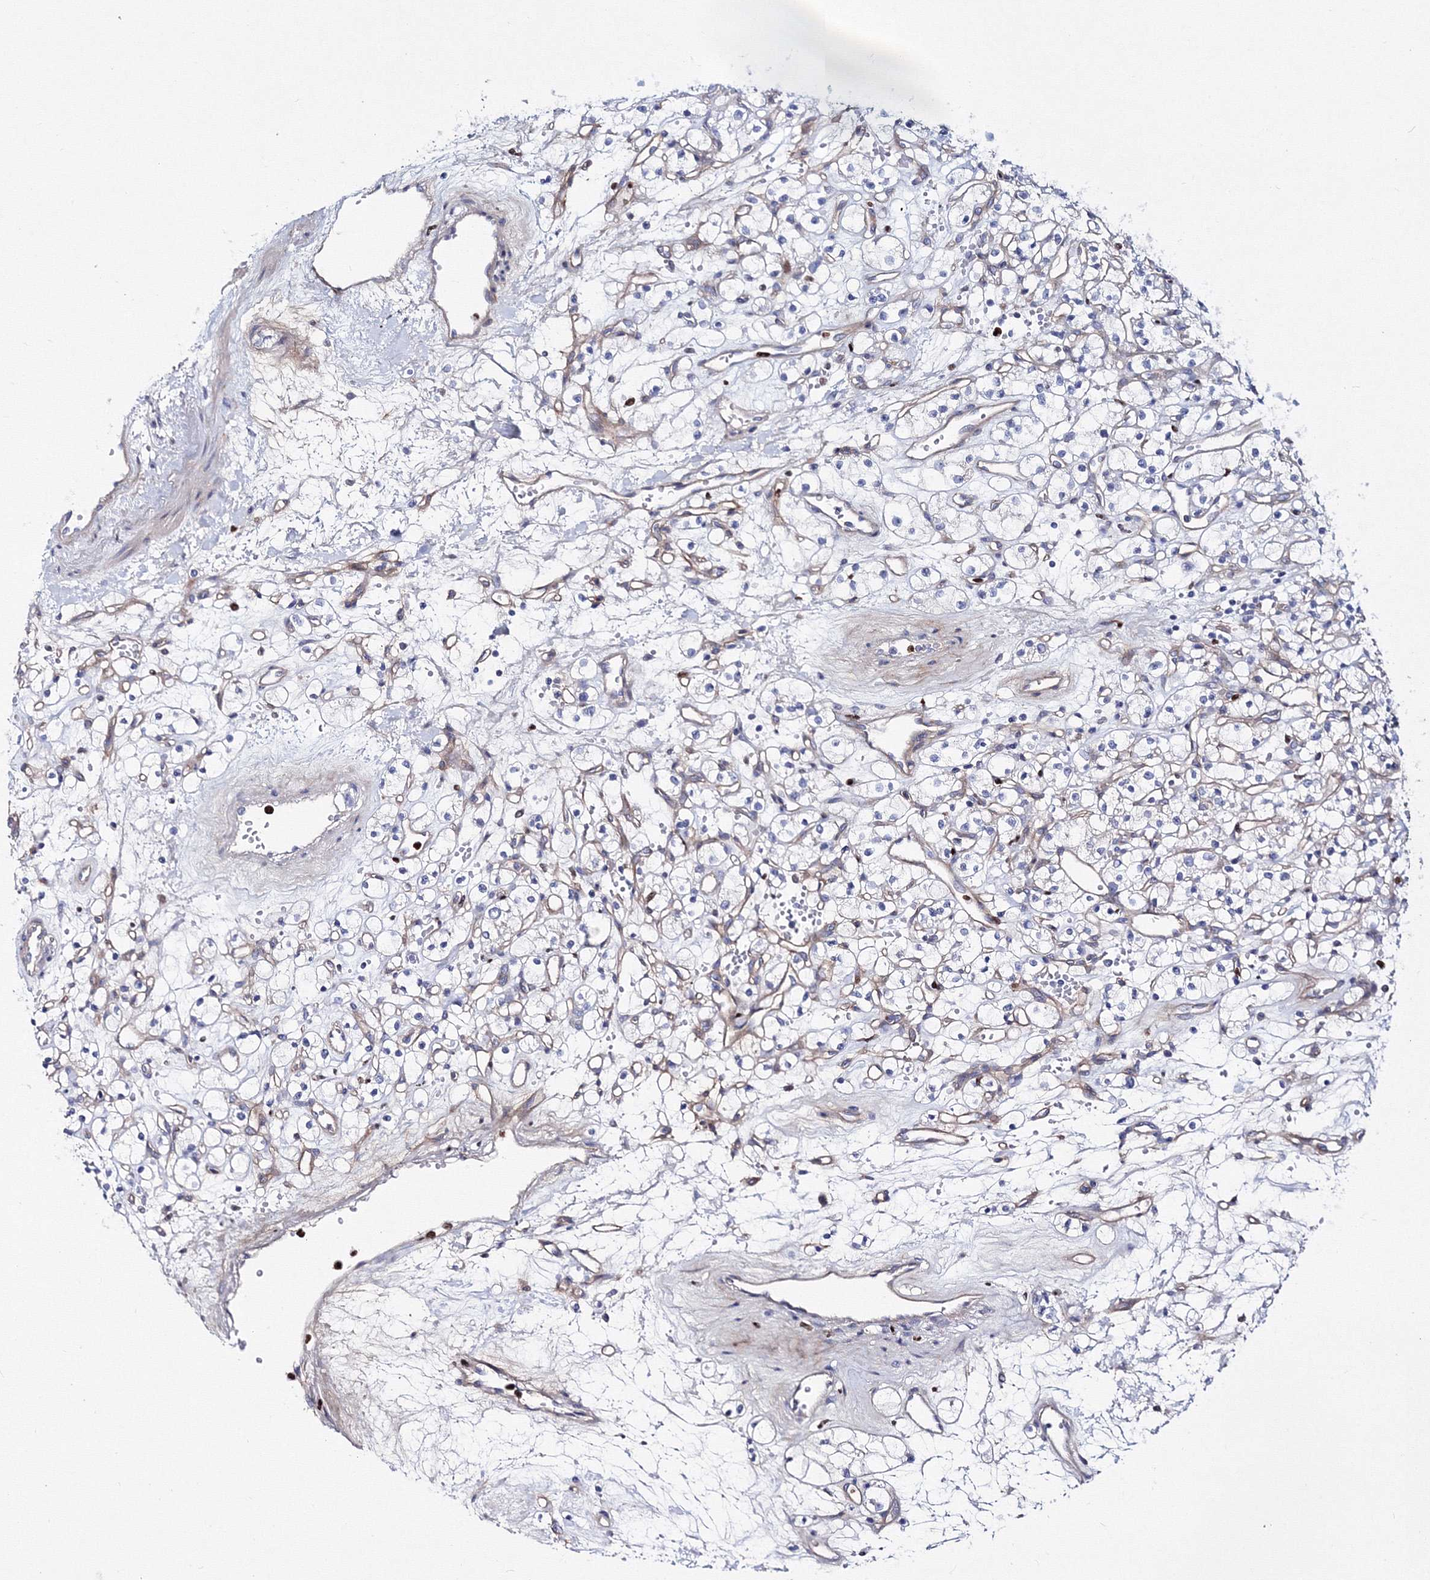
{"staining": {"intensity": "negative", "quantity": "none", "location": "none"}, "tissue": "renal cancer", "cell_type": "Tumor cells", "image_type": "cancer", "snomed": [{"axis": "morphology", "description": "Adenocarcinoma, NOS"}, {"axis": "topography", "description": "Kidney"}], "caption": "Tumor cells are negative for protein expression in human renal adenocarcinoma.", "gene": "C11orf52", "patient": {"sex": "female", "age": 59}}